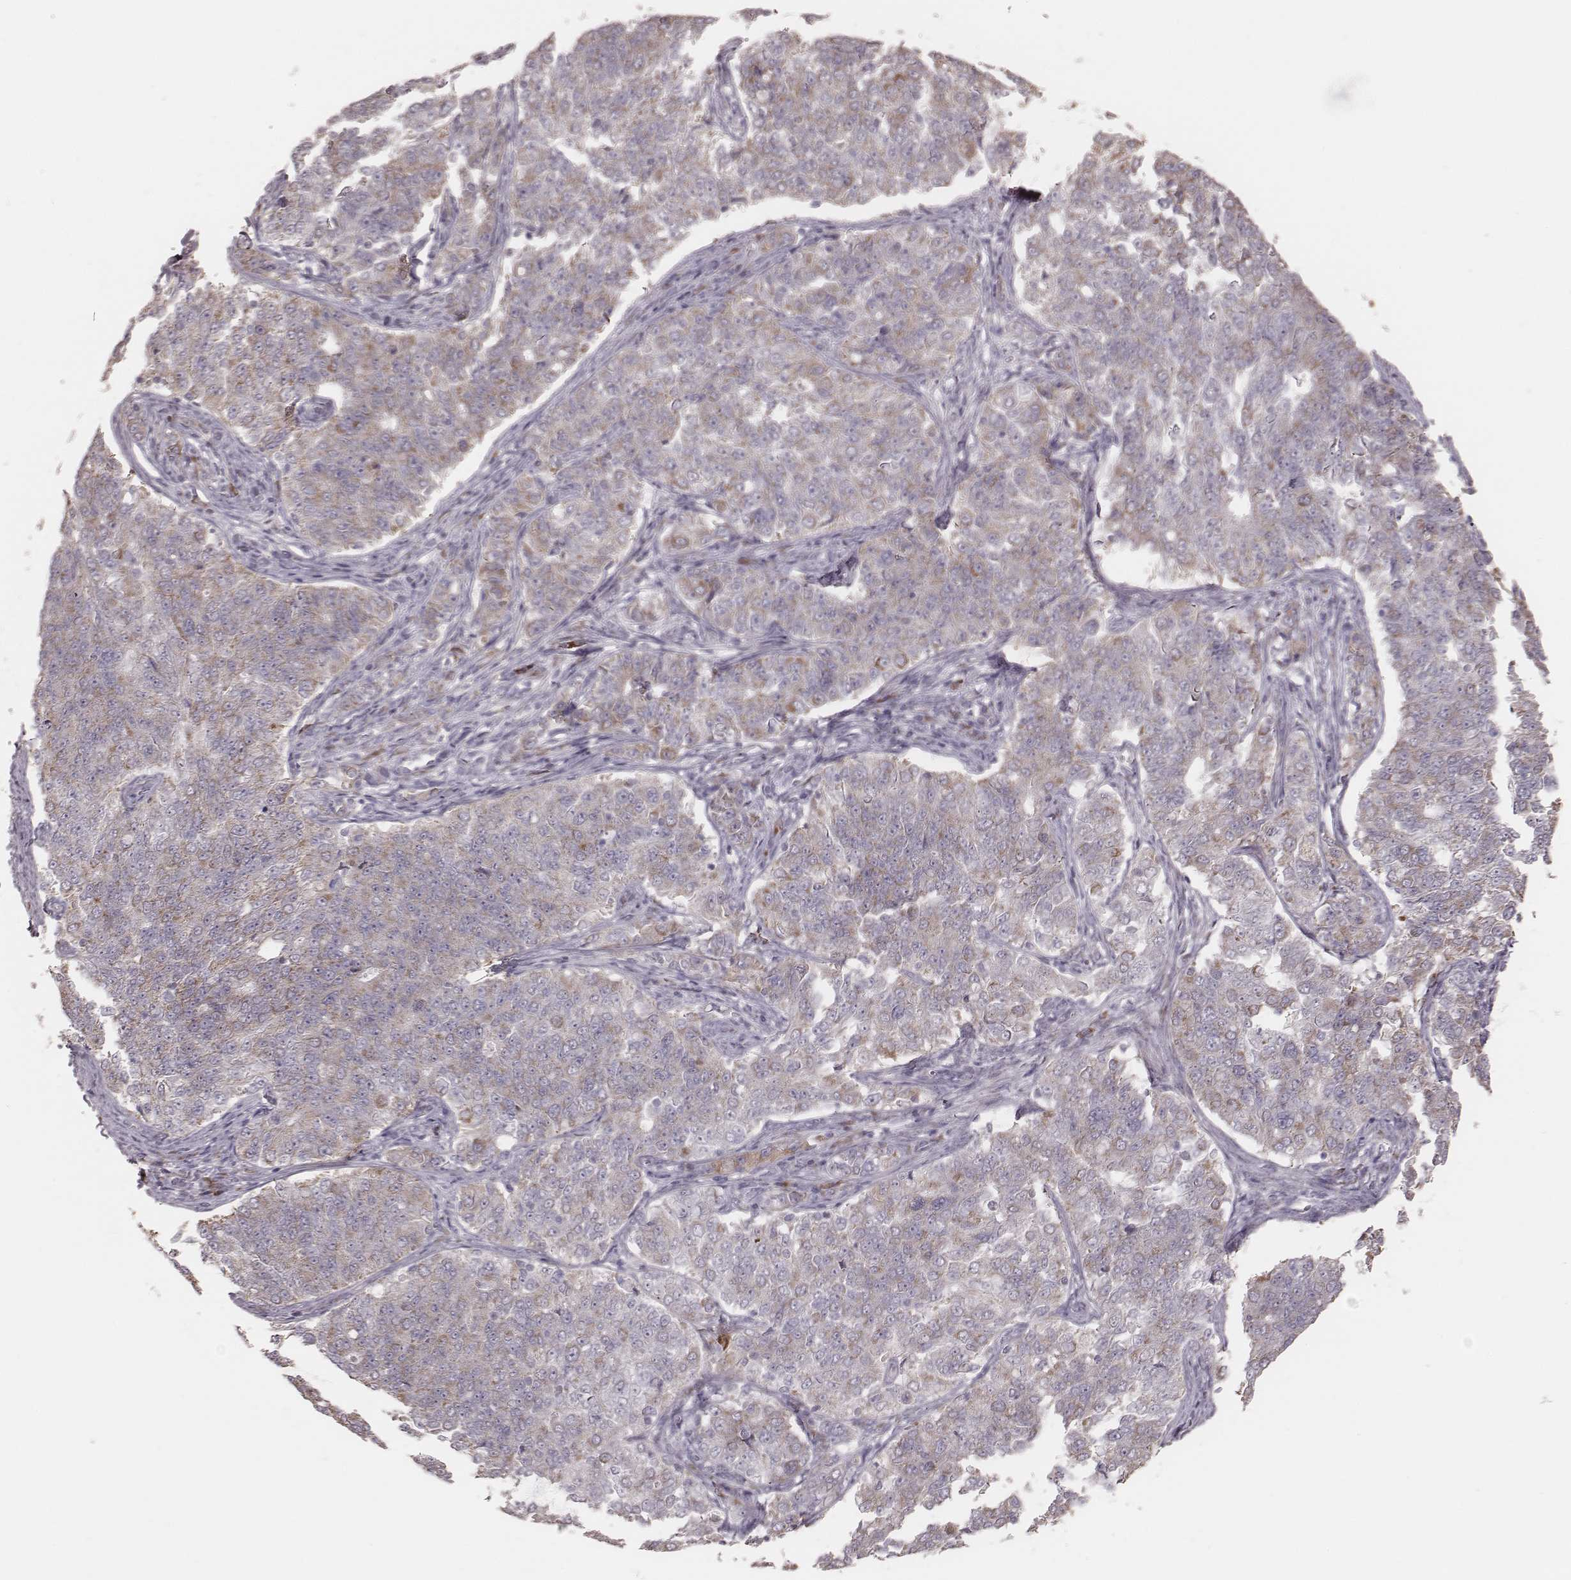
{"staining": {"intensity": "moderate", "quantity": "<25%", "location": "cytoplasmic/membranous"}, "tissue": "endometrial cancer", "cell_type": "Tumor cells", "image_type": "cancer", "snomed": [{"axis": "morphology", "description": "Adenocarcinoma, NOS"}, {"axis": "topography", "description": "Endometrium"}], "caption": "The image shows staining of endometrial adenocarcinoma, revealing moderate cytoplasmic/membranous protein expression (brown color) within tumor cells.", "gene": "KIF5C", "patient": {"sex": "female", "age": 43}}